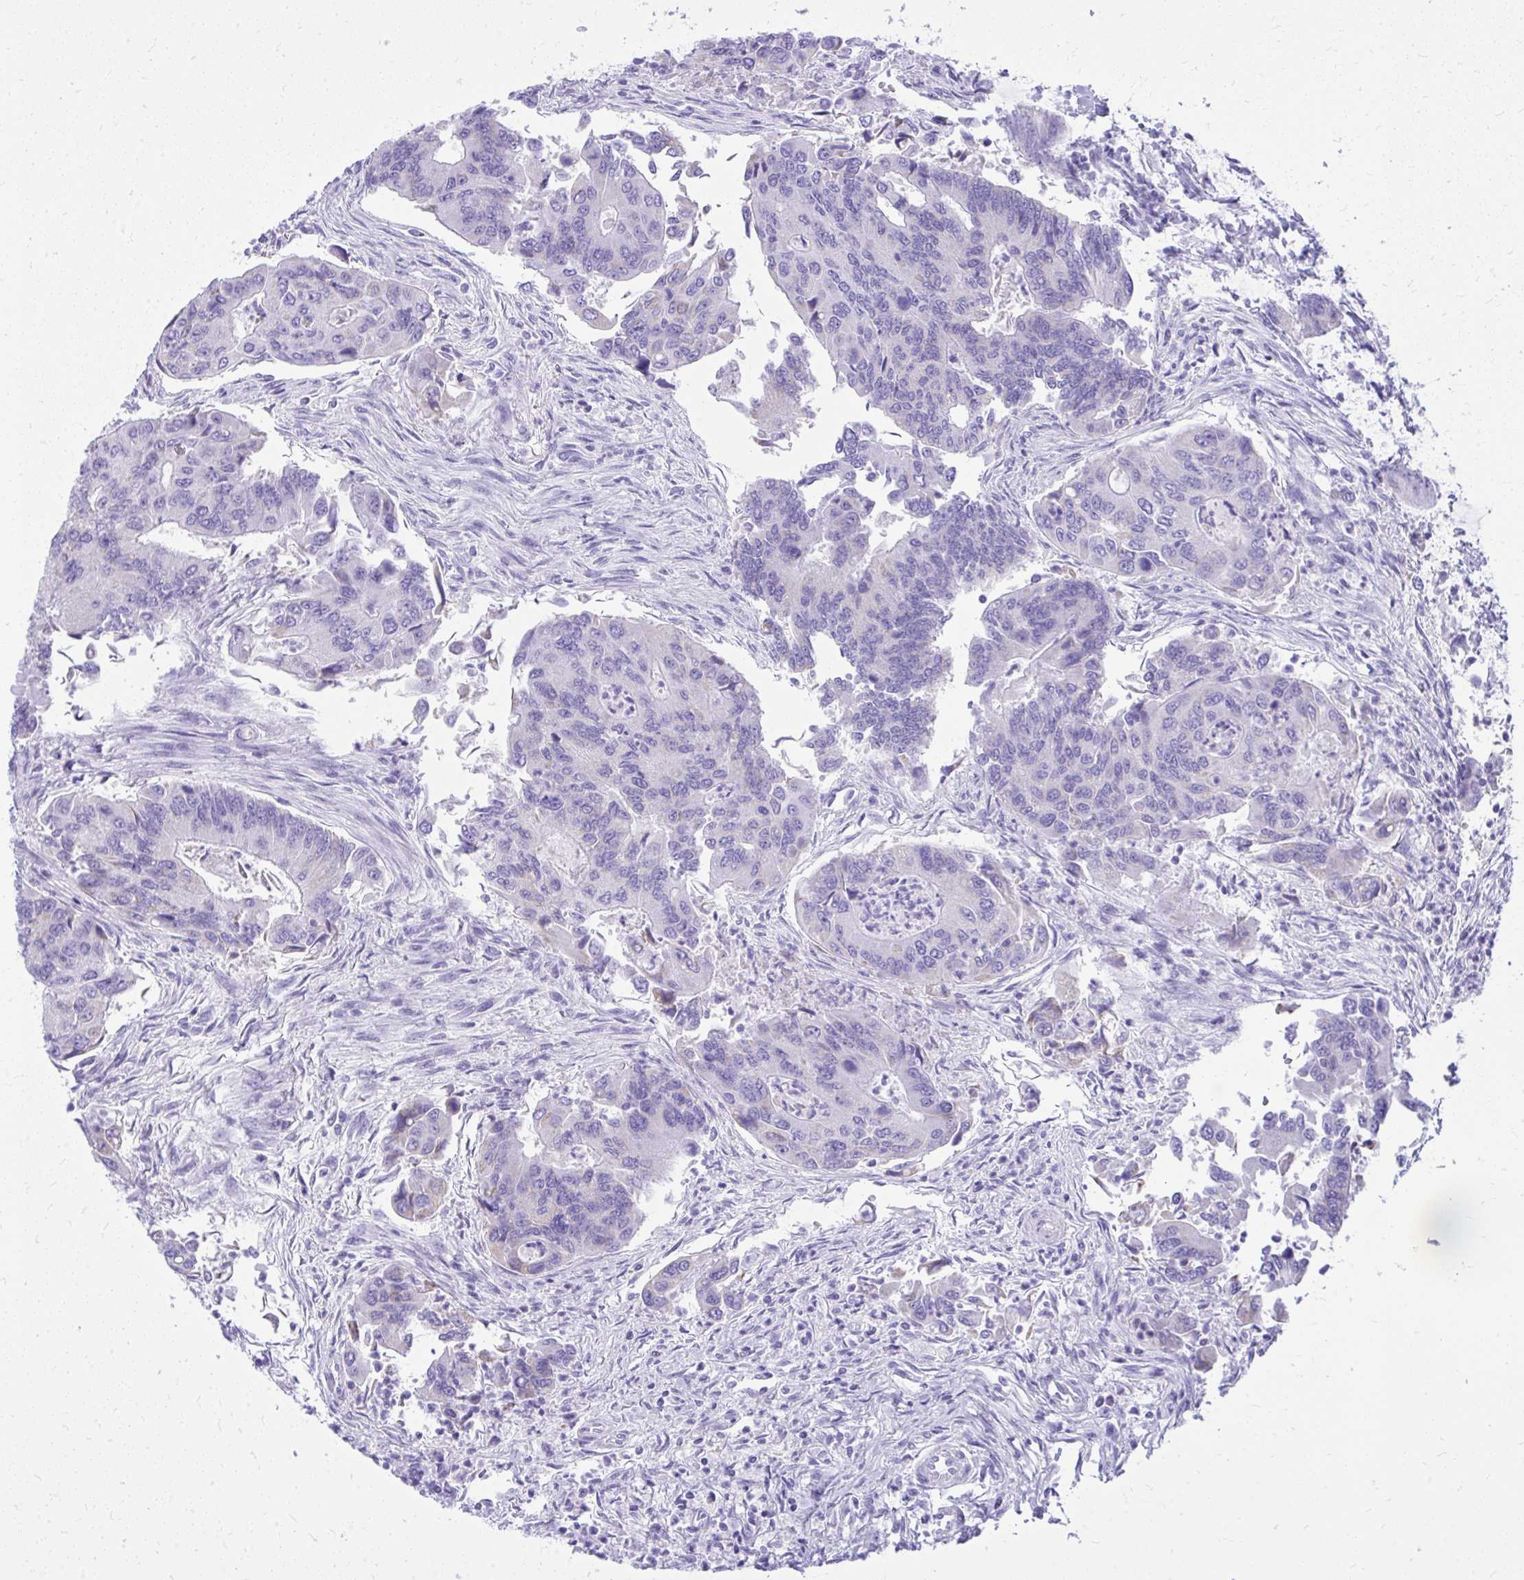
{"staining": {"intensity": "negative", "quantity": "none", "location": "none"}, "tissue": "colorectal cancer", "cell_type": "Tumor cells", "image_type": "cancer", "snomed": [{"axis": "morphology", "description": "Adenocarcinoma, NOS"}, {"axis": "topography", "description": "Colon"}], "caption": "Image shows no significant protein expression in tumor cells of adenocarcinoma (colorectal).", "gene": "RALYL", "patient": {"sex": "female", "age": 67}}